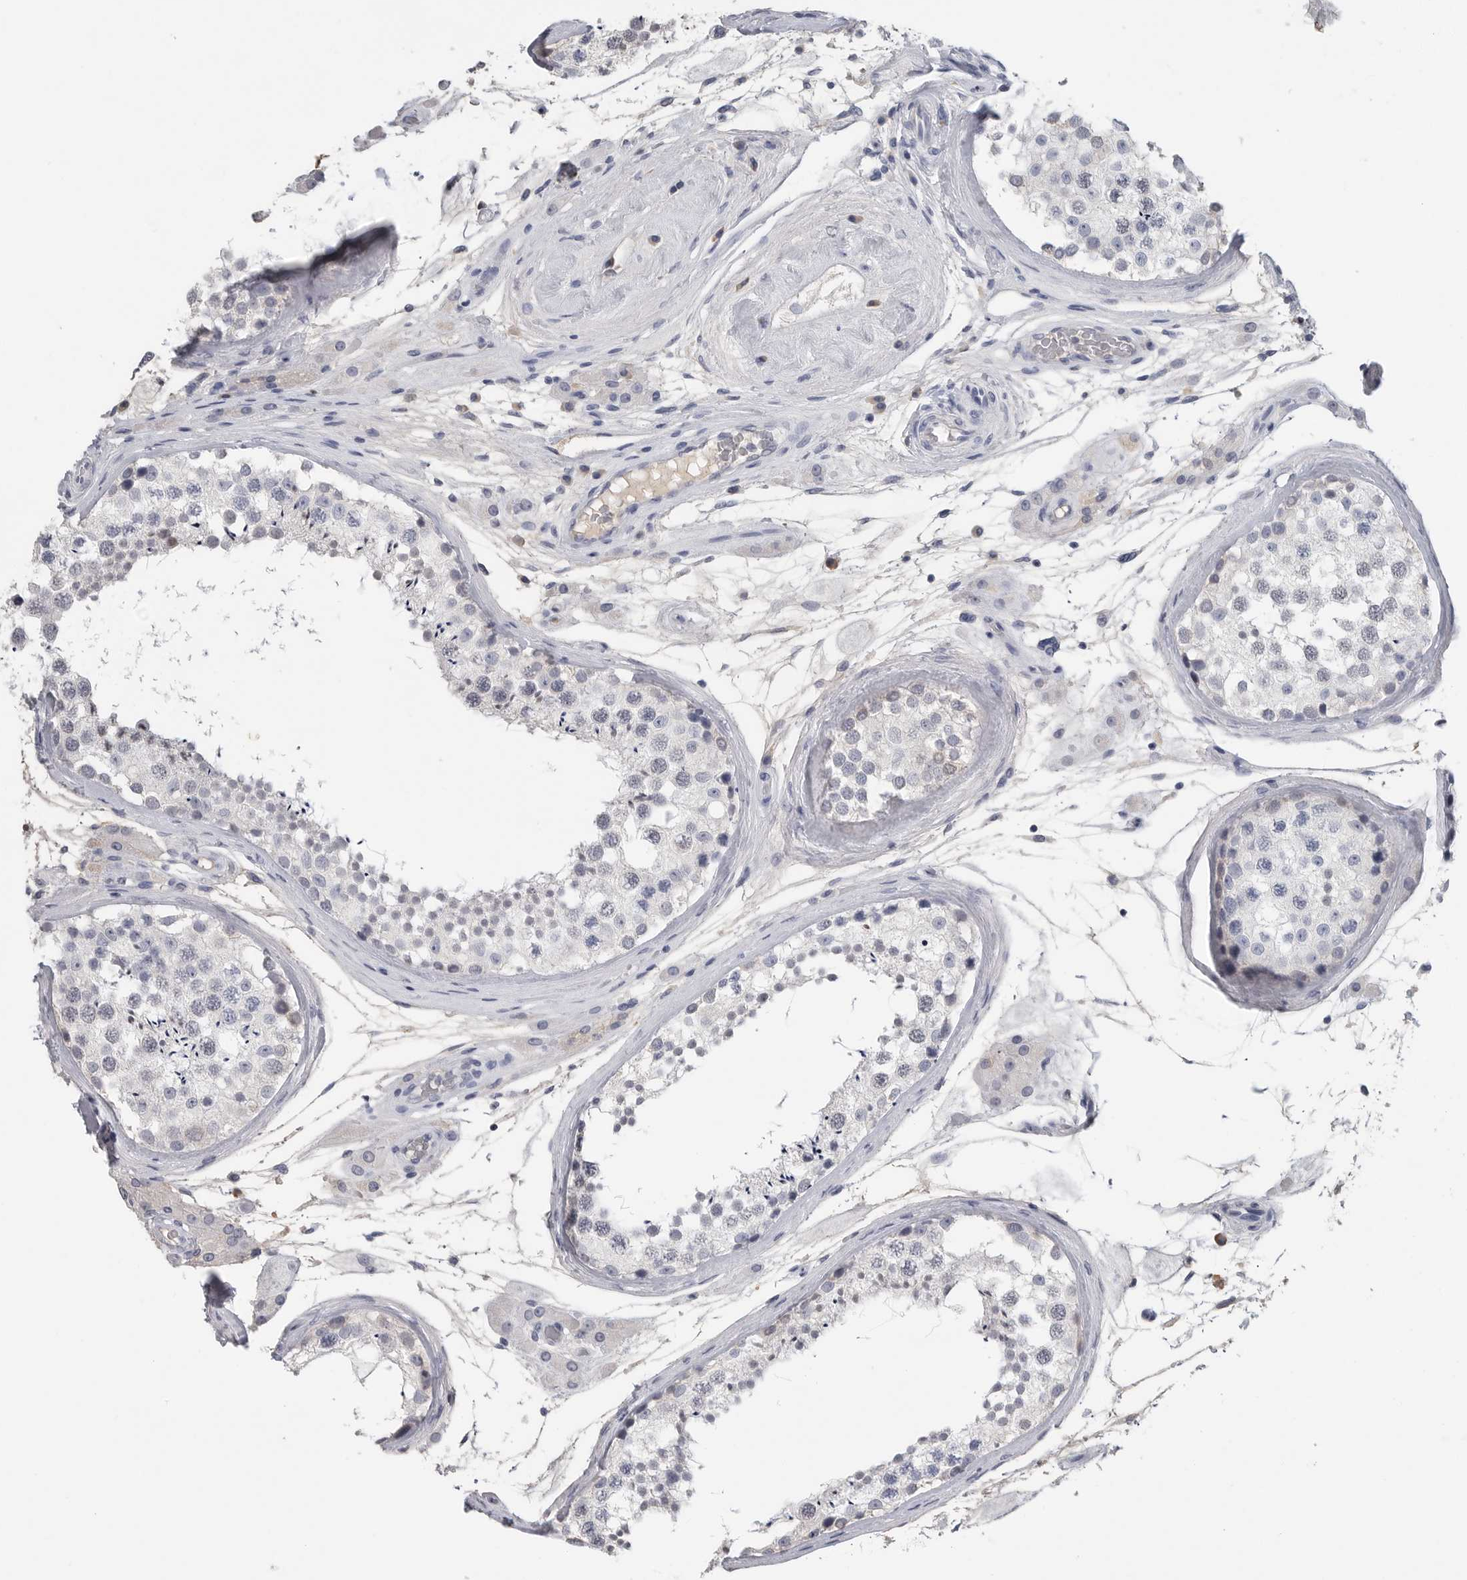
{"staining": {"intensity": "negative", "quantity": "none", "location": "none"}, "tissue": "testis", "cell_type": "Cells in seminiferous ducts", "image_type": "normal", "snomed": [{"axis": "morphology", "description": "Normal tissue, NOS"}, {"axis": "topography", "description": "Testis"}], "caption": "High power microscopy histopathology image of an immunohistochemistry (IHC) micrograph of unremarkable testis, revealing no significant expression in cells in seminiferous ducts. (IHC, brightfield microscopy, high magnification).", "gene": "FABP6", "patient": {"sex": "male", "age": 46}}